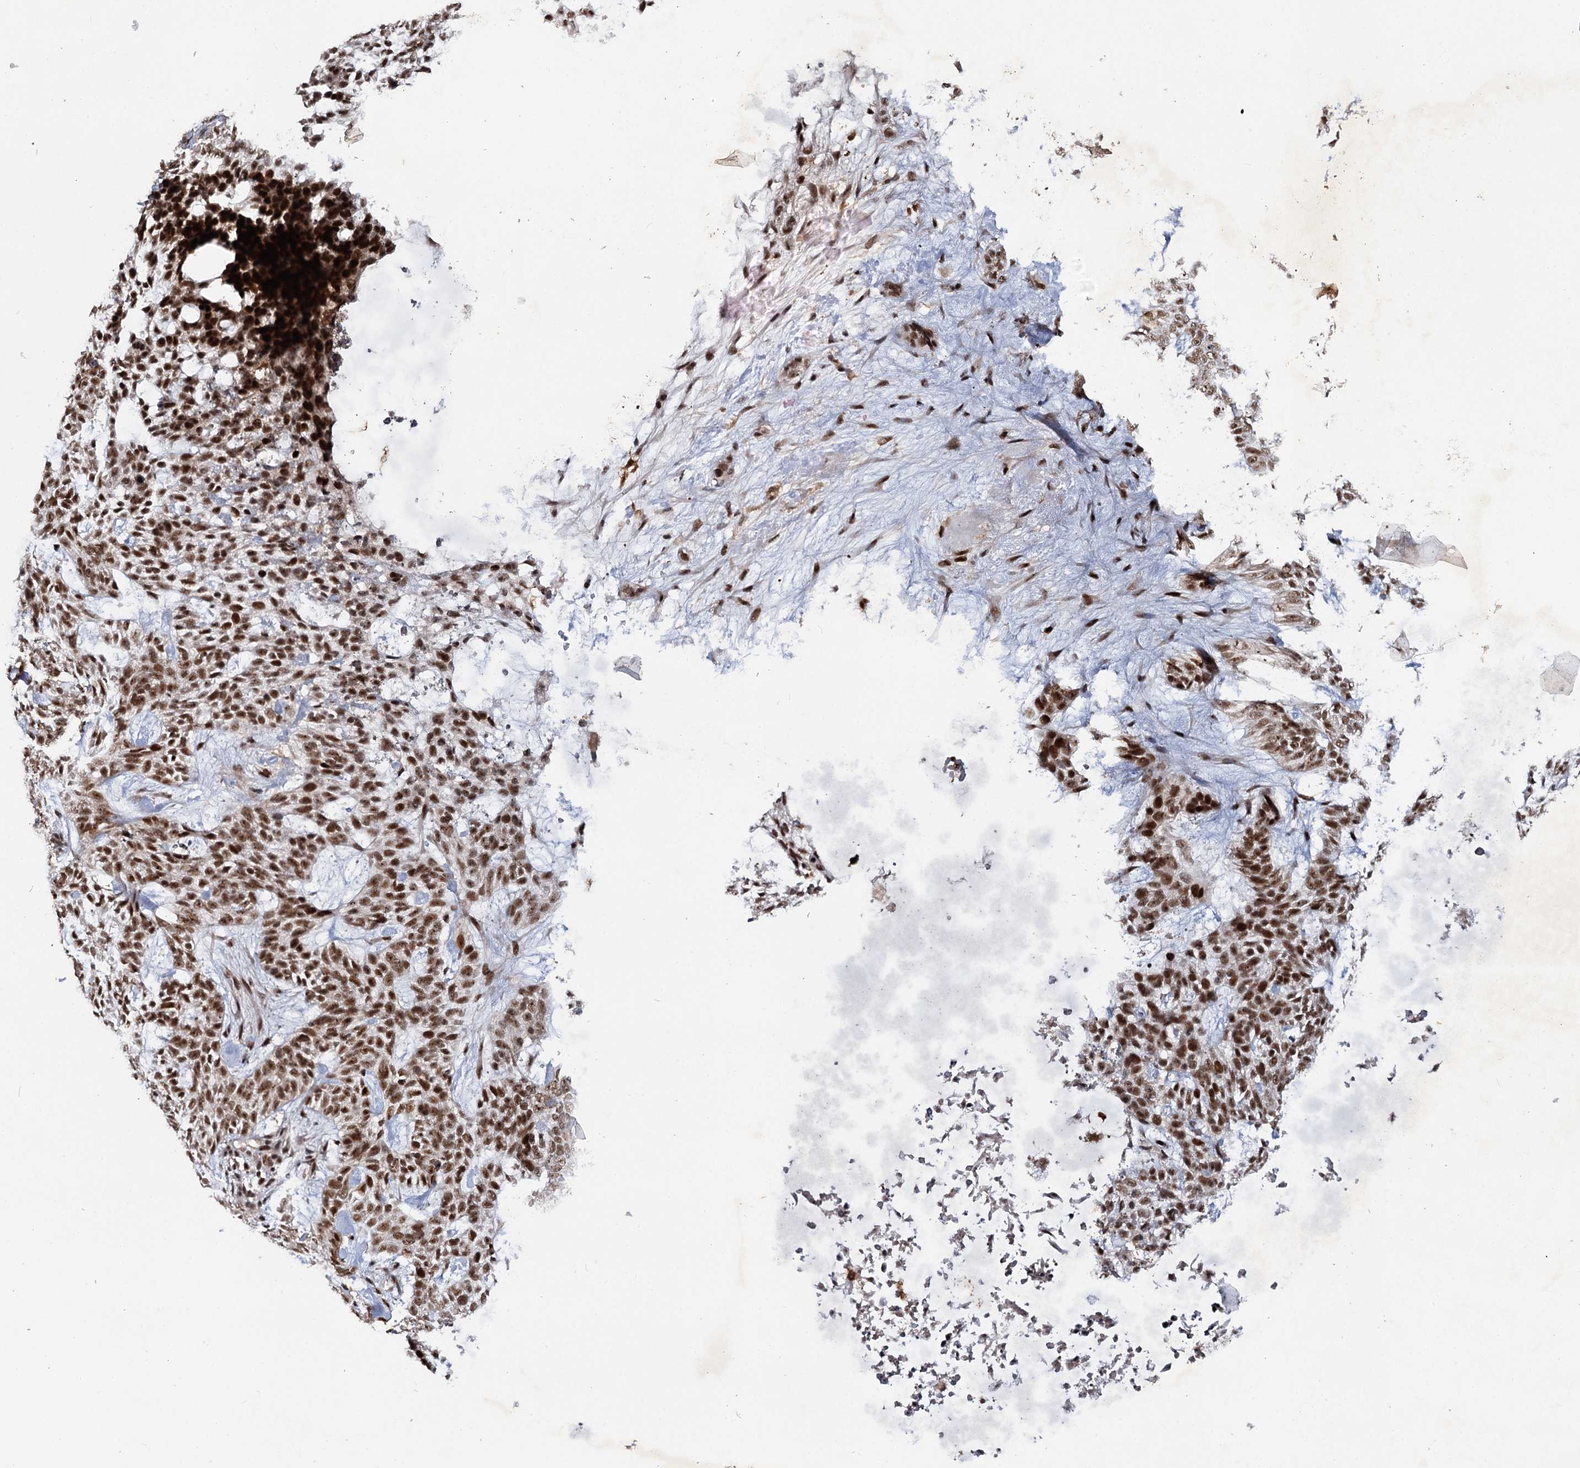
{"staining": {"intensity": "strong", "quantity": ">75%", "location": "nuclear"}, "tissue": "skin cancer", "cell_type": "Tumor cells", "image_type": "cancer", "snomed": [{"axis": "morphology", "description": "Basal cell carcinoma"}, {"axis": "topography", "description": "Skin"}], "caption": "Human basal cell carcinoma (skin) stained with a brown dye exhibits strong nuclear positive expression in about >75% of tumor cells.", "gene": "BUD13", "patient": {"sex": "male", "age": 75}}